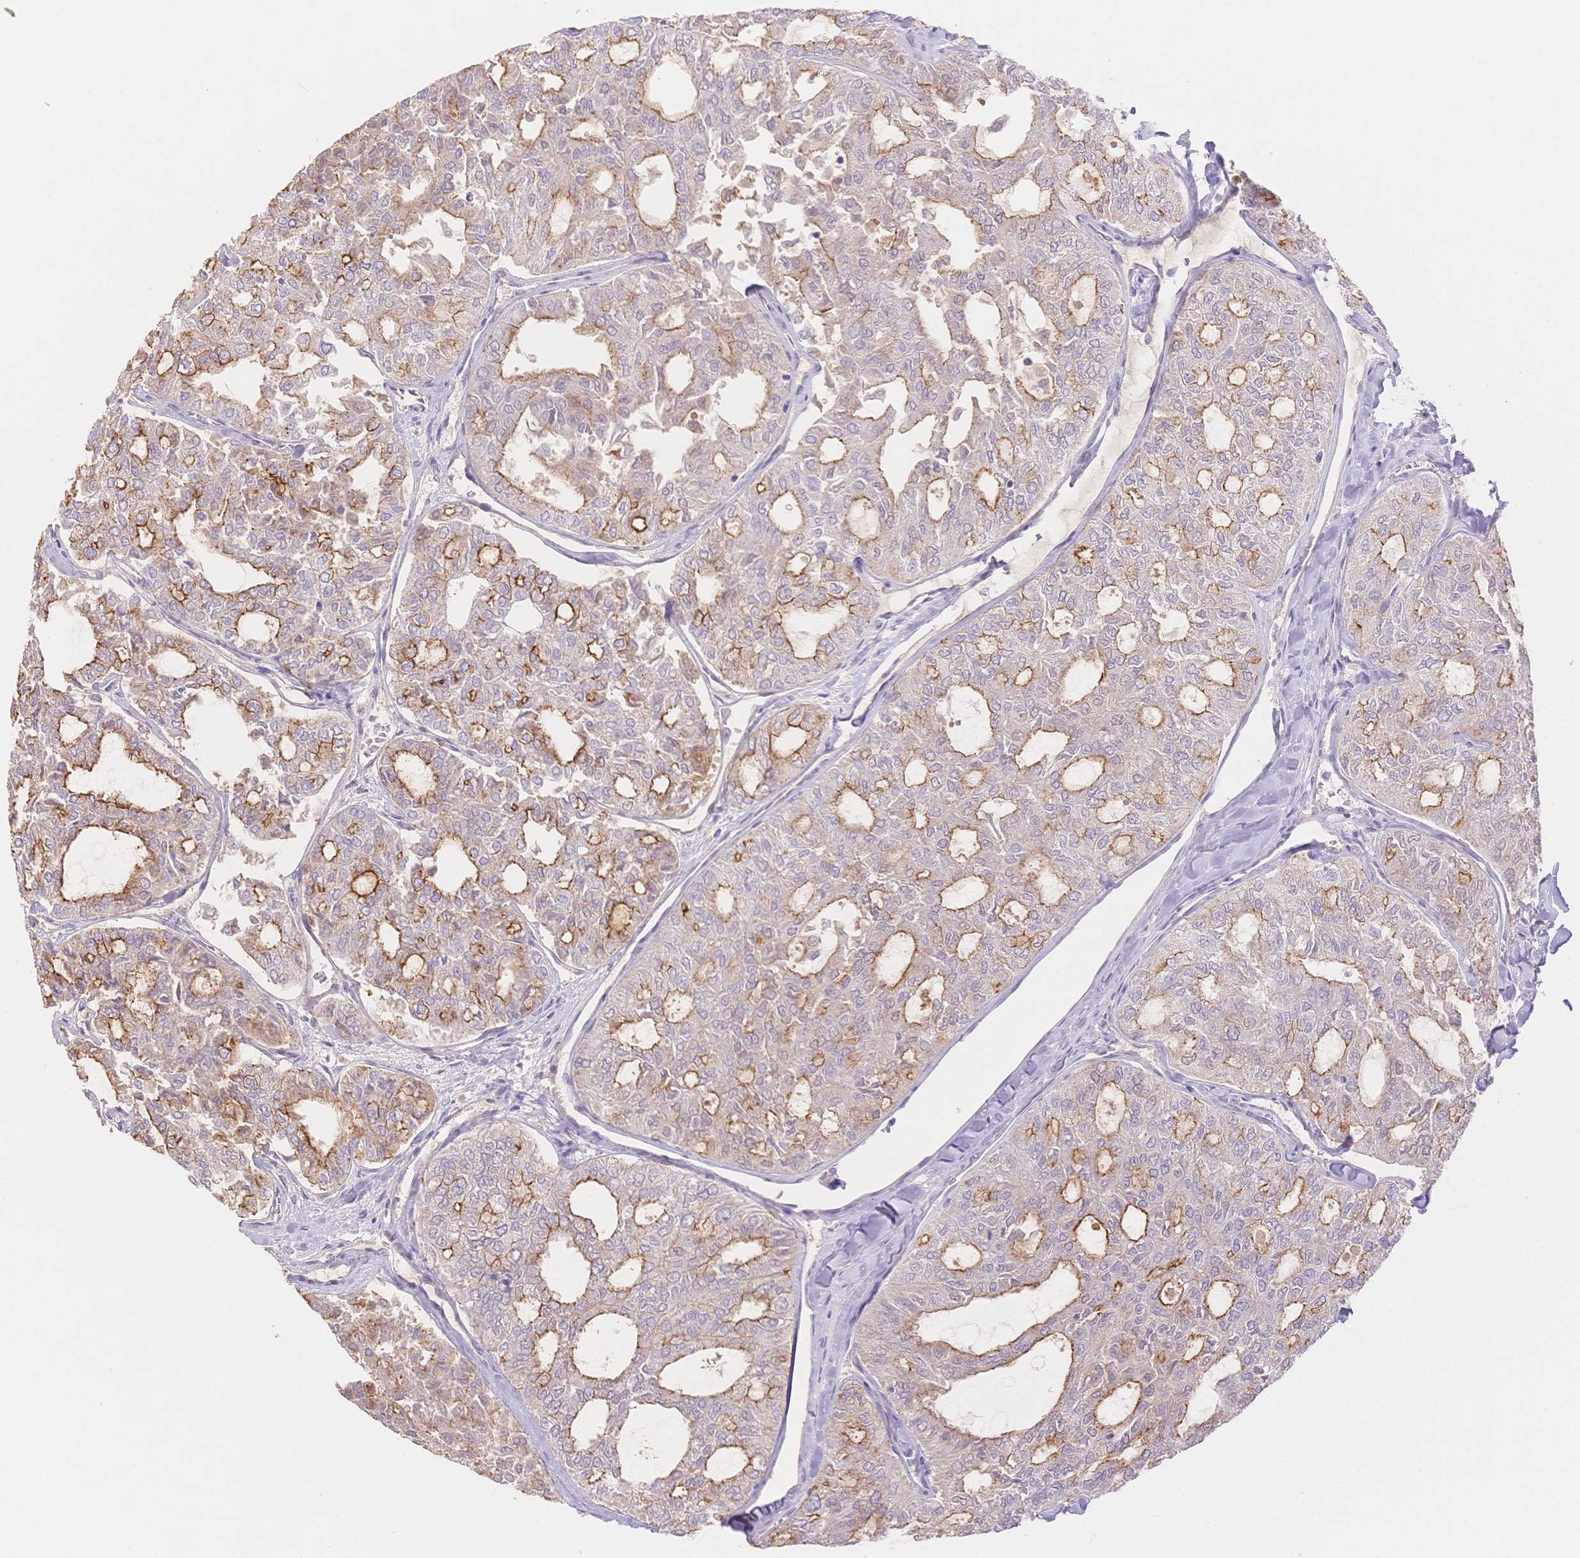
{"staining": {"intensity": "moderate", "quantity": "<25%", "location": "cytoplasmic/membranous"}, "tissue": "thyroid cancer", "cell_type": "Tumor cells", "image_type": "cancer", "snomed": [{"axis": "morphology", "description": "Follicular adenoma carcinoma, NOS"}, {"axis": "topography", "description": "Thyroid gland"}], "caption": "Immunohistochemistry (IHC) of follicular adenoma carcinoma (thyroid) exhibits low levels of moderate cytoplasmic/membranous positivity in about <25% of tumor cells. The protein of interest is stained brown, and the nuclei are stained in blue (DAB IHC with brightfield microscopy, high magnification).", "gene": "WDR54", "patient": {"sex": "male", "age": 75}}